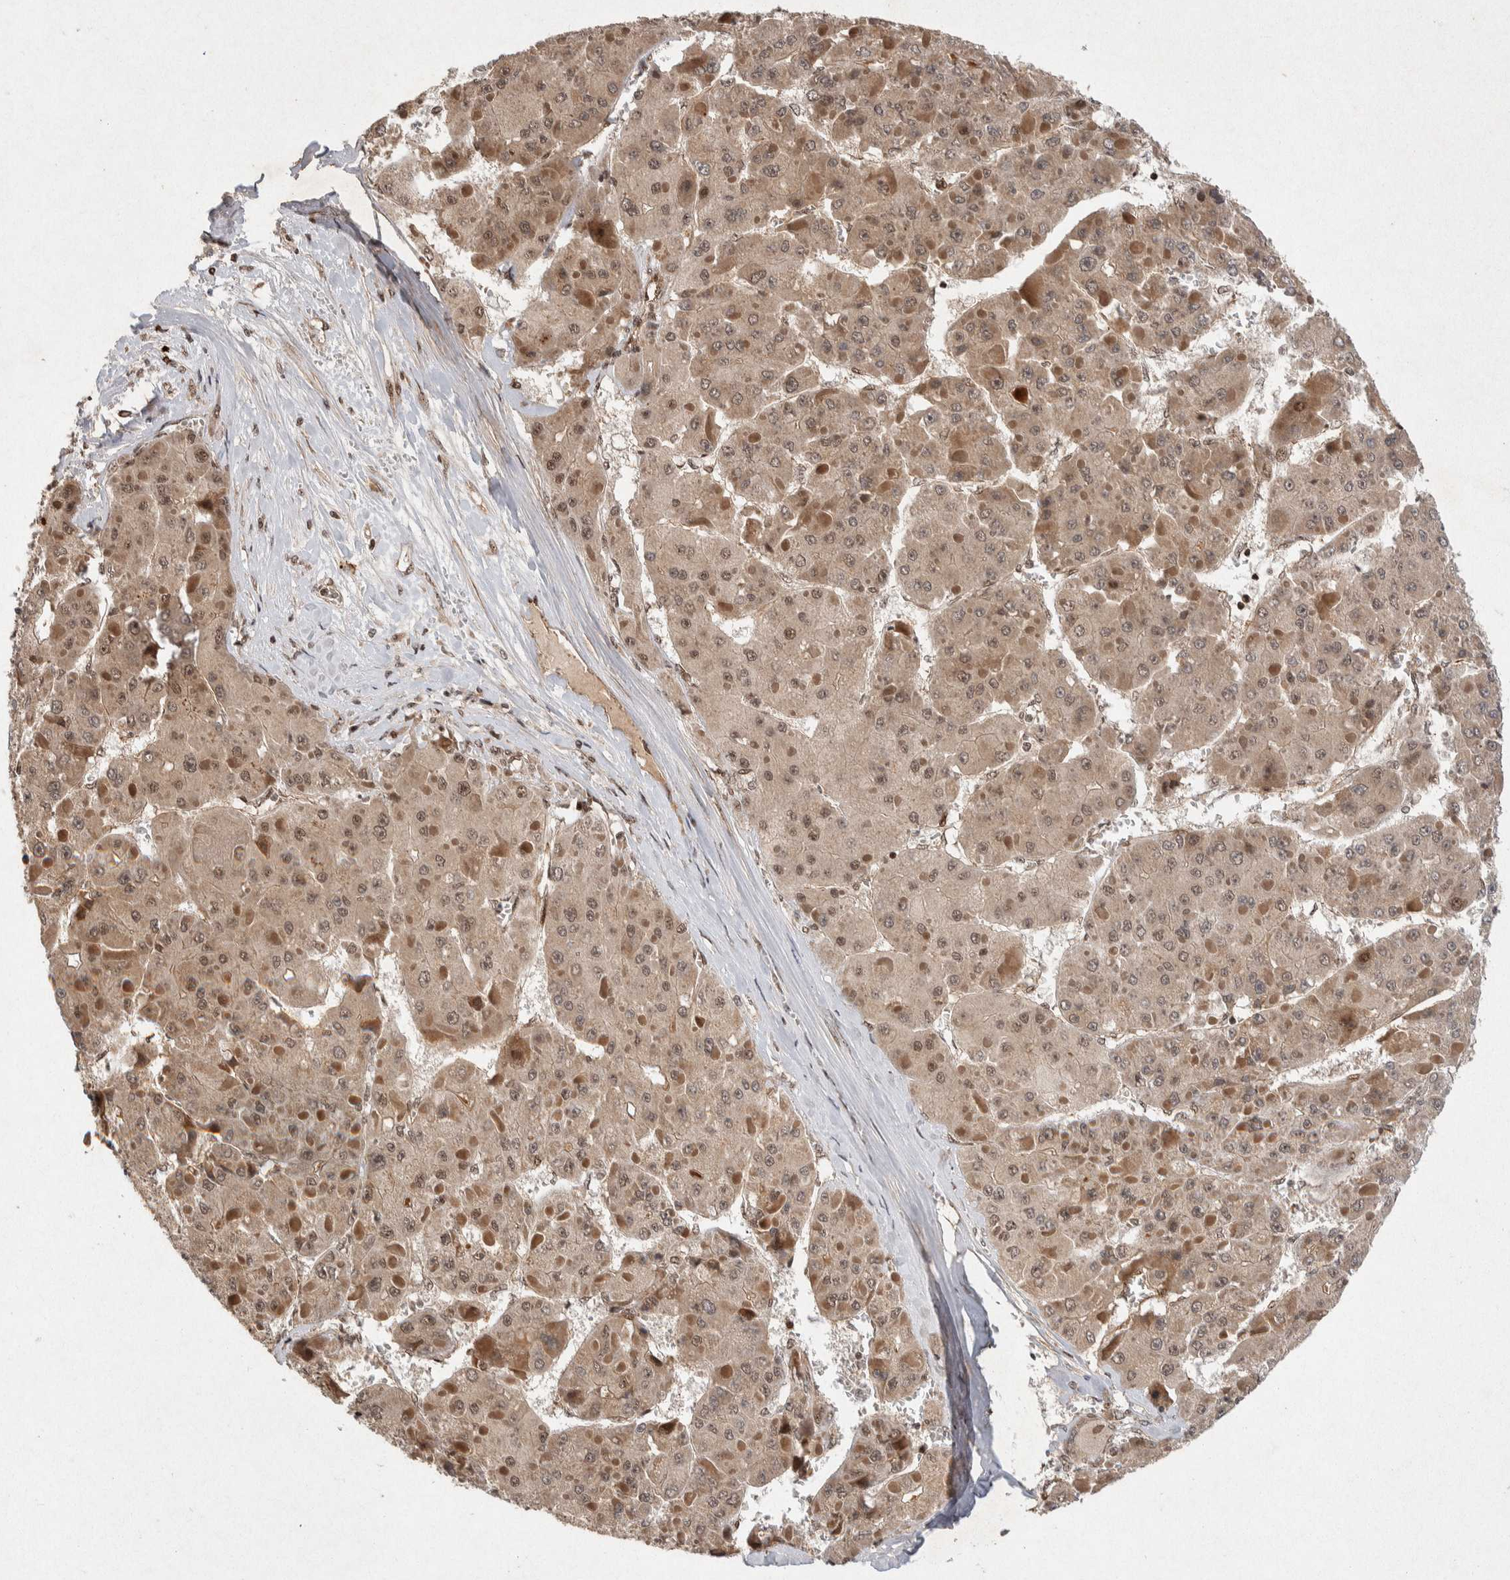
{"staining": {"intensity": "moderate", "quantity": ">75%", "location": "cytoplasmic/membranous,nuclear"}, "tissue": "liver cancer", "cell_type": "Tumor cells", "image_type": "cancer", "snomed": [{"axis": "morphology", "description": "Carcinoma, Hepatocellular, NOS"}, {"axis": "topography", "description": "Liver"}], "caption": "Immunohistochemical staining of liver hepatocellular carcinoma exhibits medium levels of moderate cytoplasmic/membranous and nuclear positivity in approximately >75% of tumor cells. Using DAB (3,3'-diaminobenzidine) (brown) and hematoxylin (blue) stains, captured at high magnification using brightfield microscopy.", "gene": "TOR1B", "patient": {"sex": "female", "age": 73}}